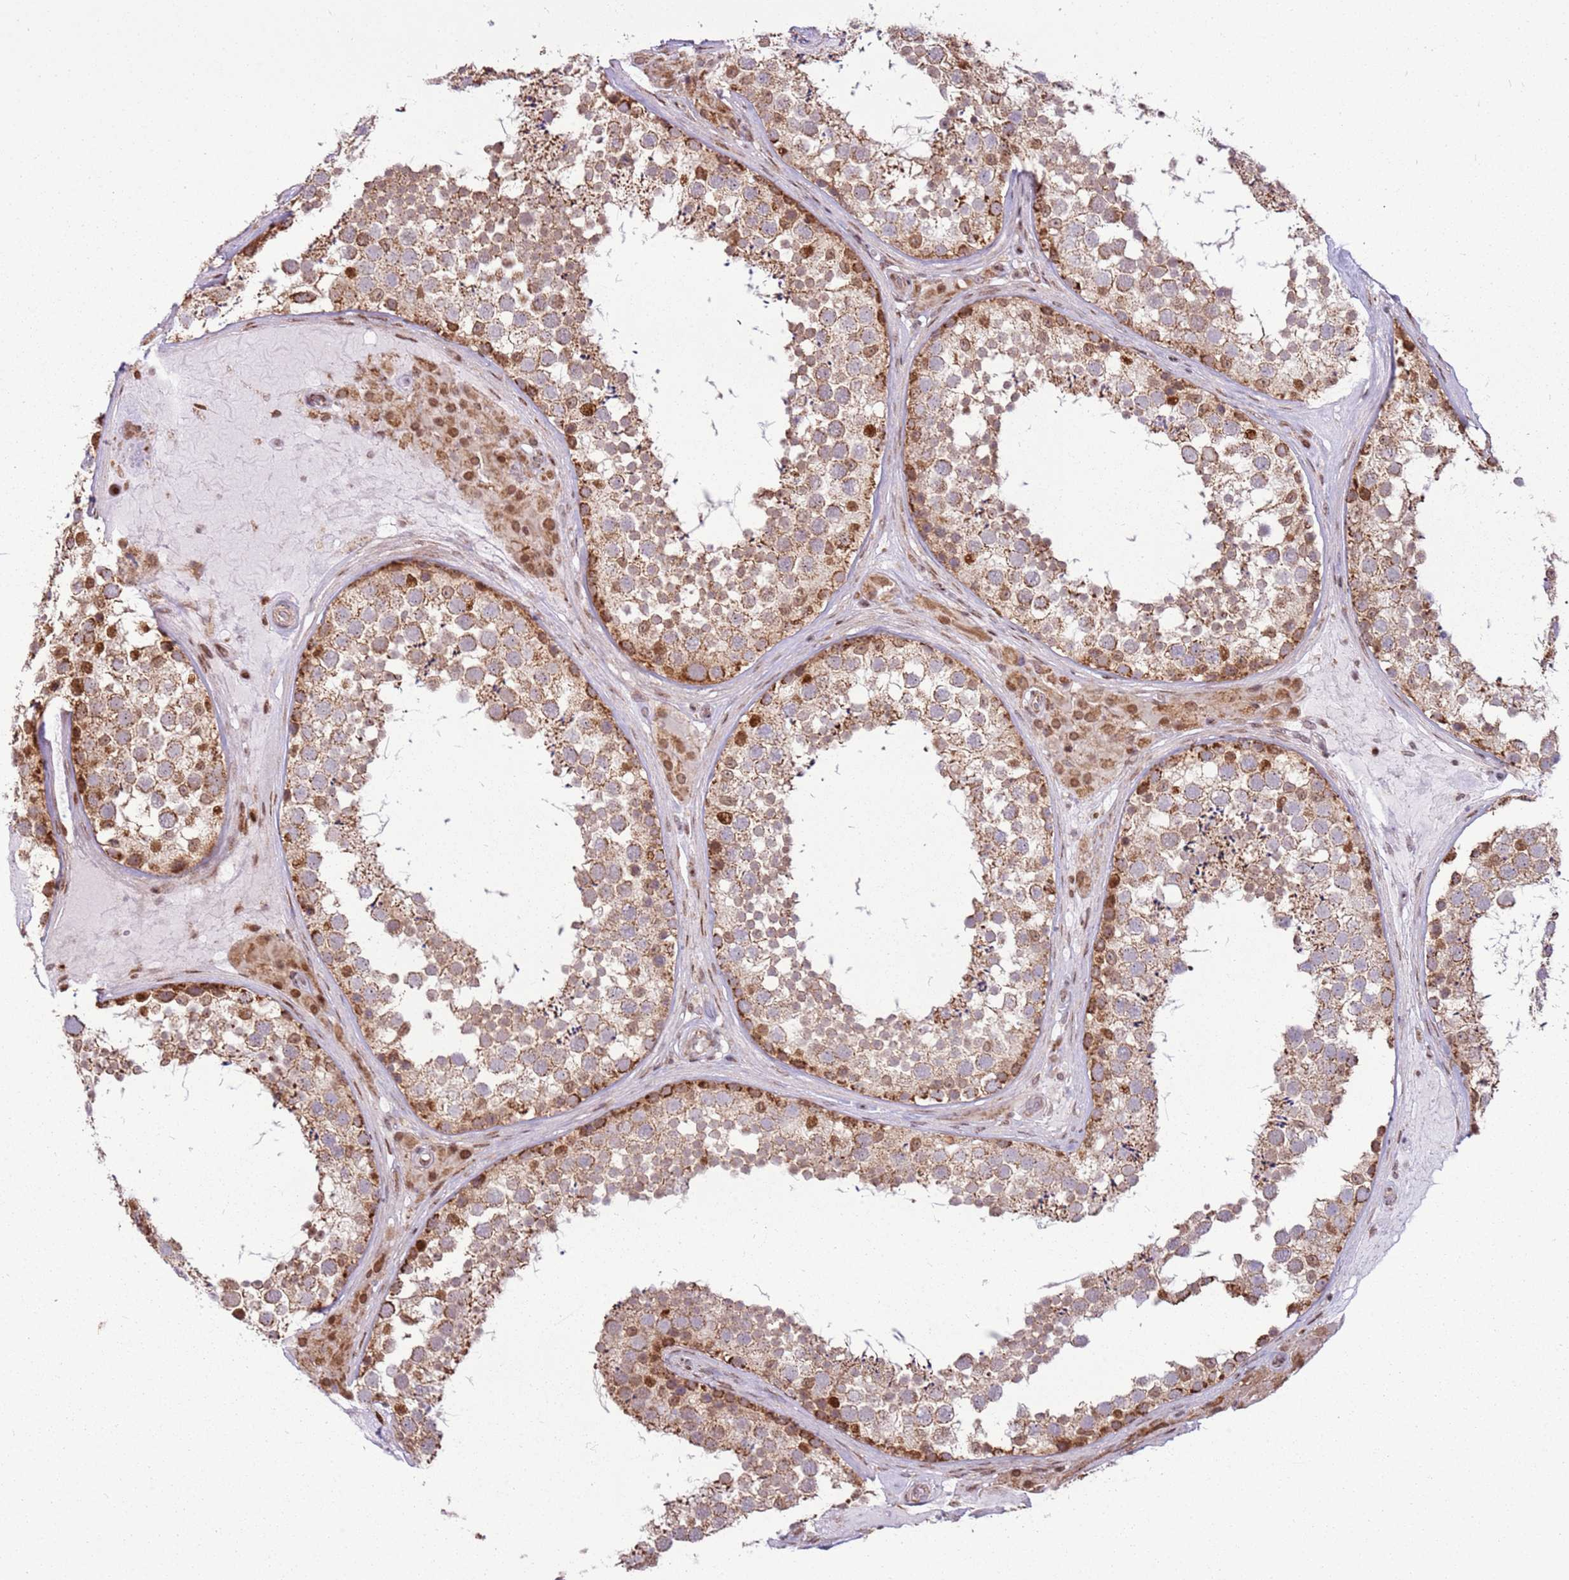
{"staining": {"intensity": "strong", "quantity": "25%-75%", "location": "cytoplasmic/membranous,nuclear"}, "tissue": "testis", "cell_type": "Cells in seminiferous ducts", "image_type": "normal", "snomed": [{"axis": "morphology", "description": "Normal tissue, NOS"}, {"axis": "topography", "description": "Testis"}], "caption": "Strong cytoplasmic/membranous,nuclear staining for a protein is appreciated in approximately 25%-75% of cells in seminiferous ducts of normal testis using immunohistochemistry.", "gene": "PCTP", "patient": {"sex": "male", "age": 46}}